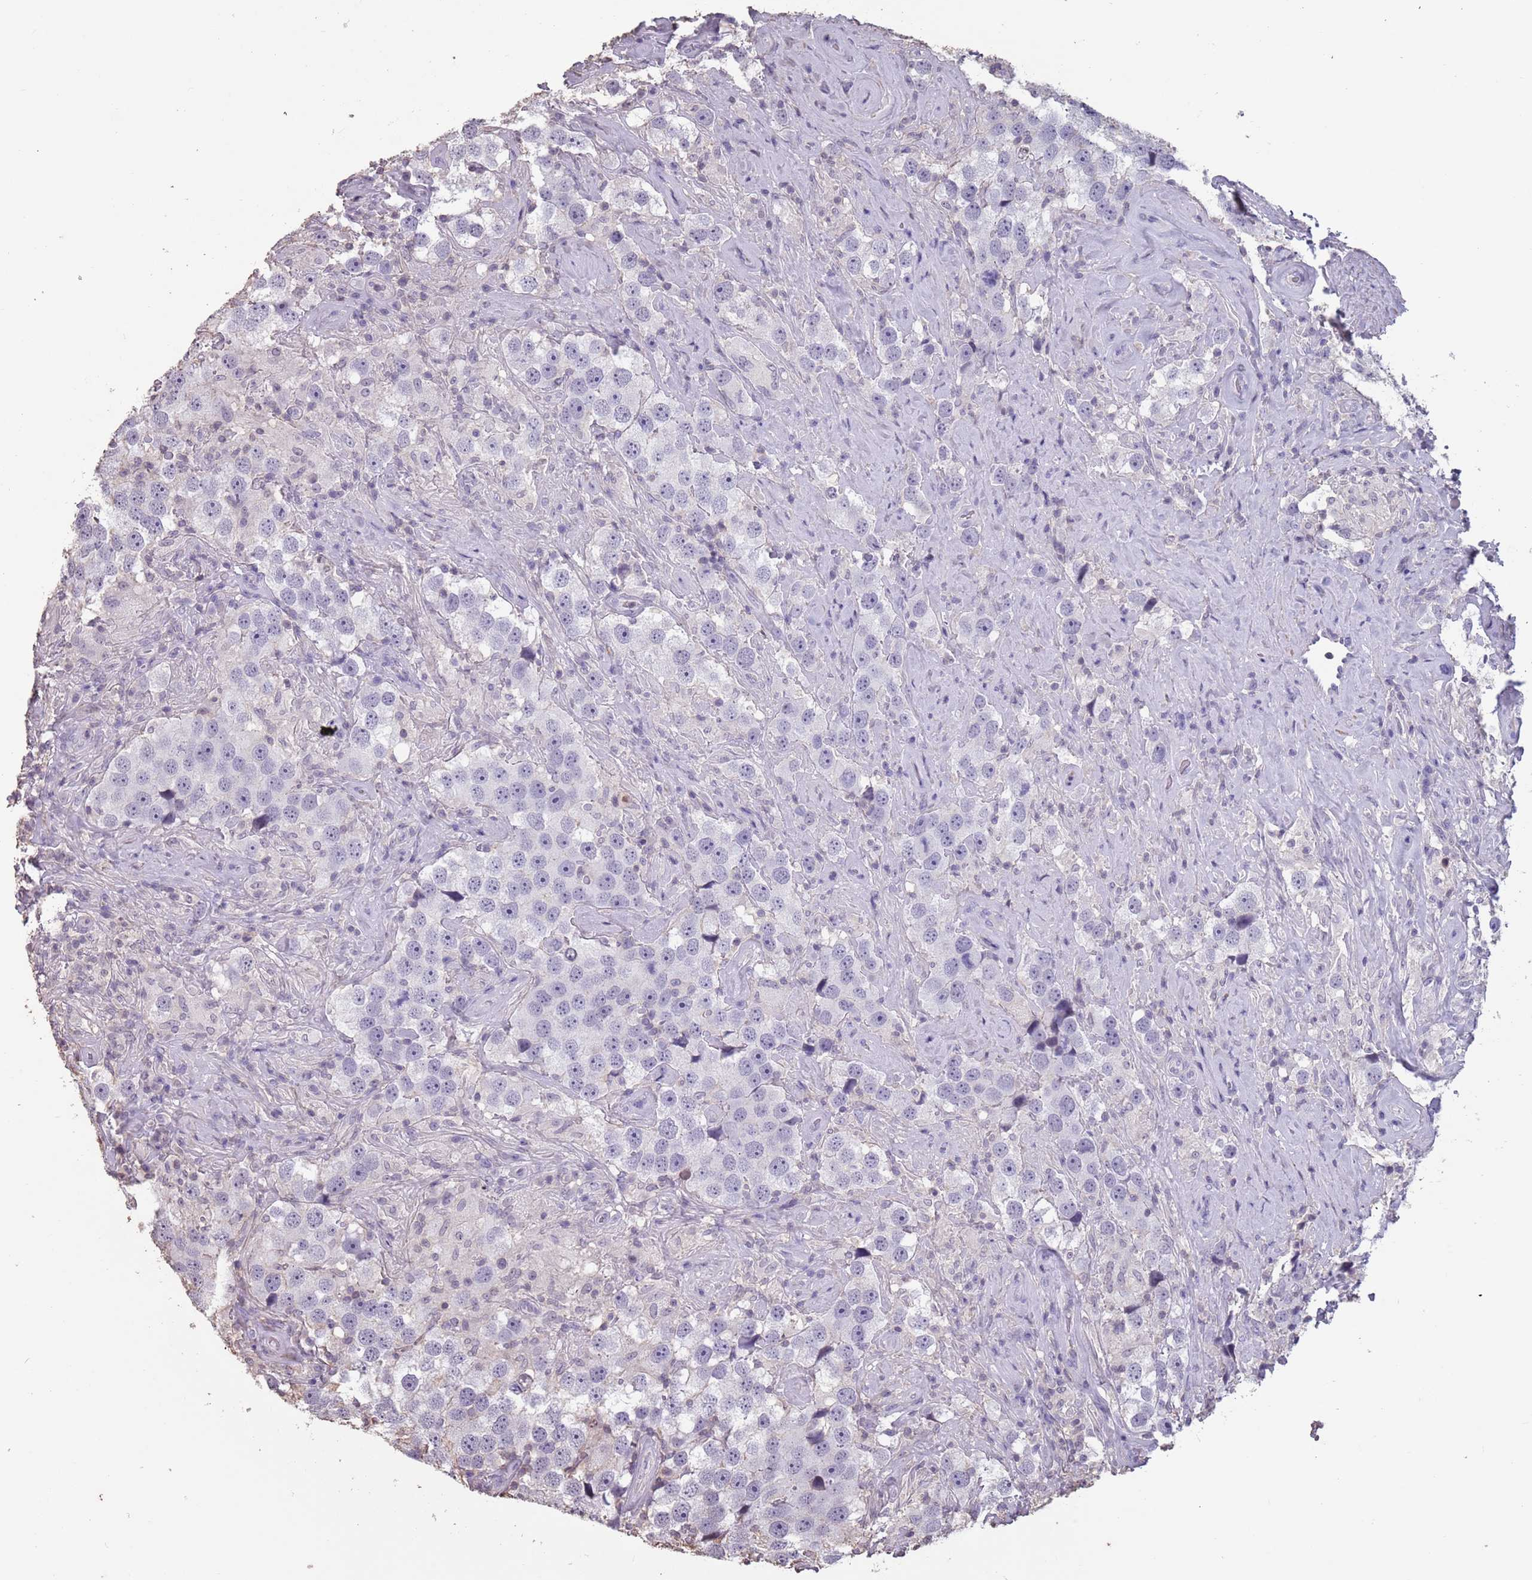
{"staining": {"intensity": "negative", "quantity": "none", "location": "none"}, "tissue": "testis cancer", "cell_type": "Tumor cells", "image_type": "cancer", "snomed": [{"axis": "morphology", "description": "Seminoma, NOS"}, {"axis": "topography", "description": "Testis"}], "caption": "IHC of testis cancer reveals no expression in tumor cells.", "gene": "SUN5", "patient": {"sex": "male", "age": 49}}